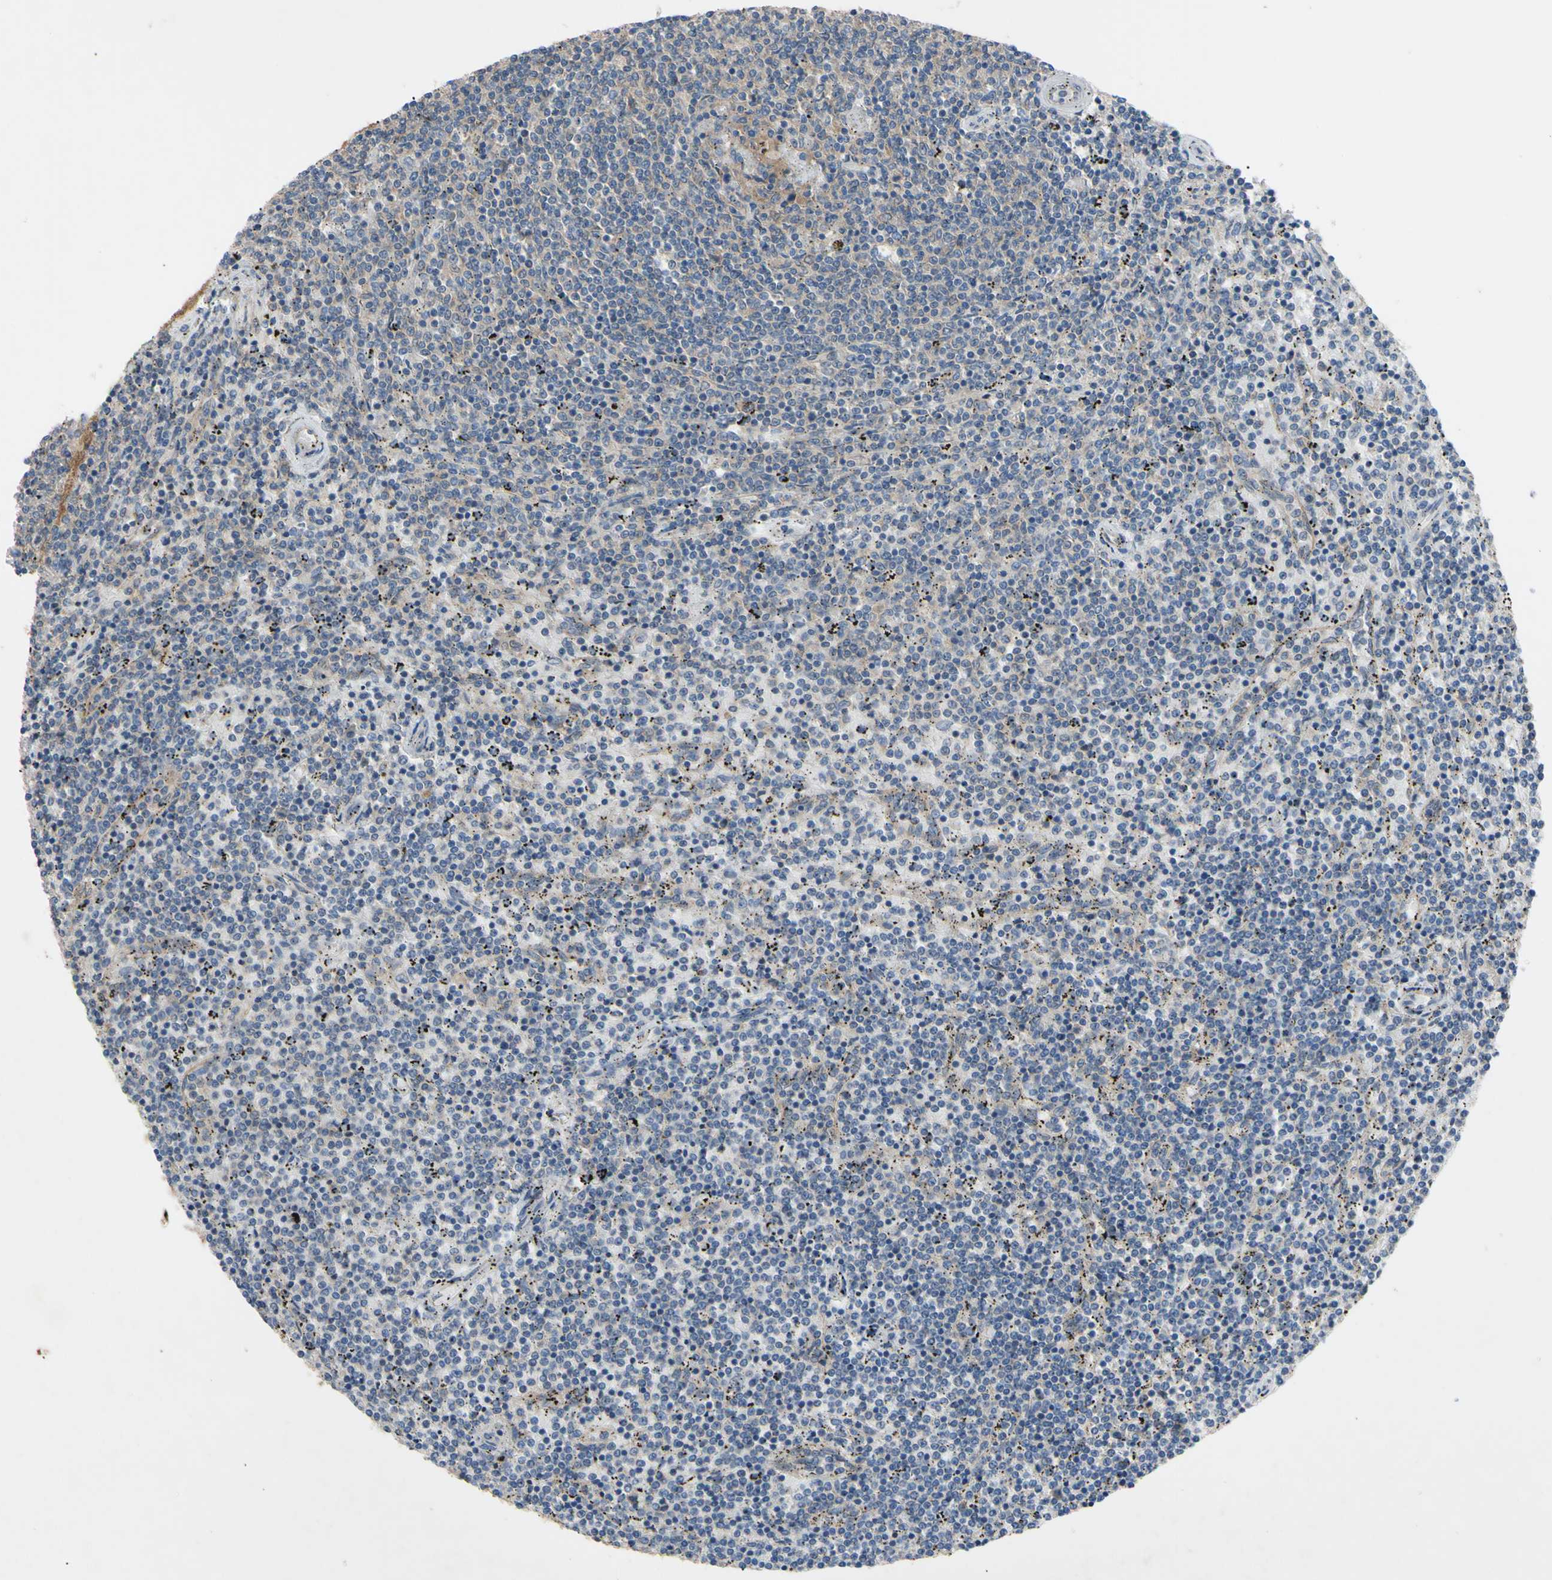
{"staining": {"intensity": "weak", "quantity": "<25%", "location": "cytoplasmic/membranous"}, "tissue": "lymphoma", "cell_type": "Tumor cells", "image_type": "cancer", "snomed": [{"axis": "morphology", "description": "Malignant lymphoma, non-Hodgkin's type, Low grade"}, {"axis": "topography", "description": "Spleen"}], "caption": "A high-resolution histopathology image shows IHC staining of lymphoma, which shows no significant expression in tumor cells.", "gene": "HILPDA", "patient": {"sex": "female", "age": 50}}